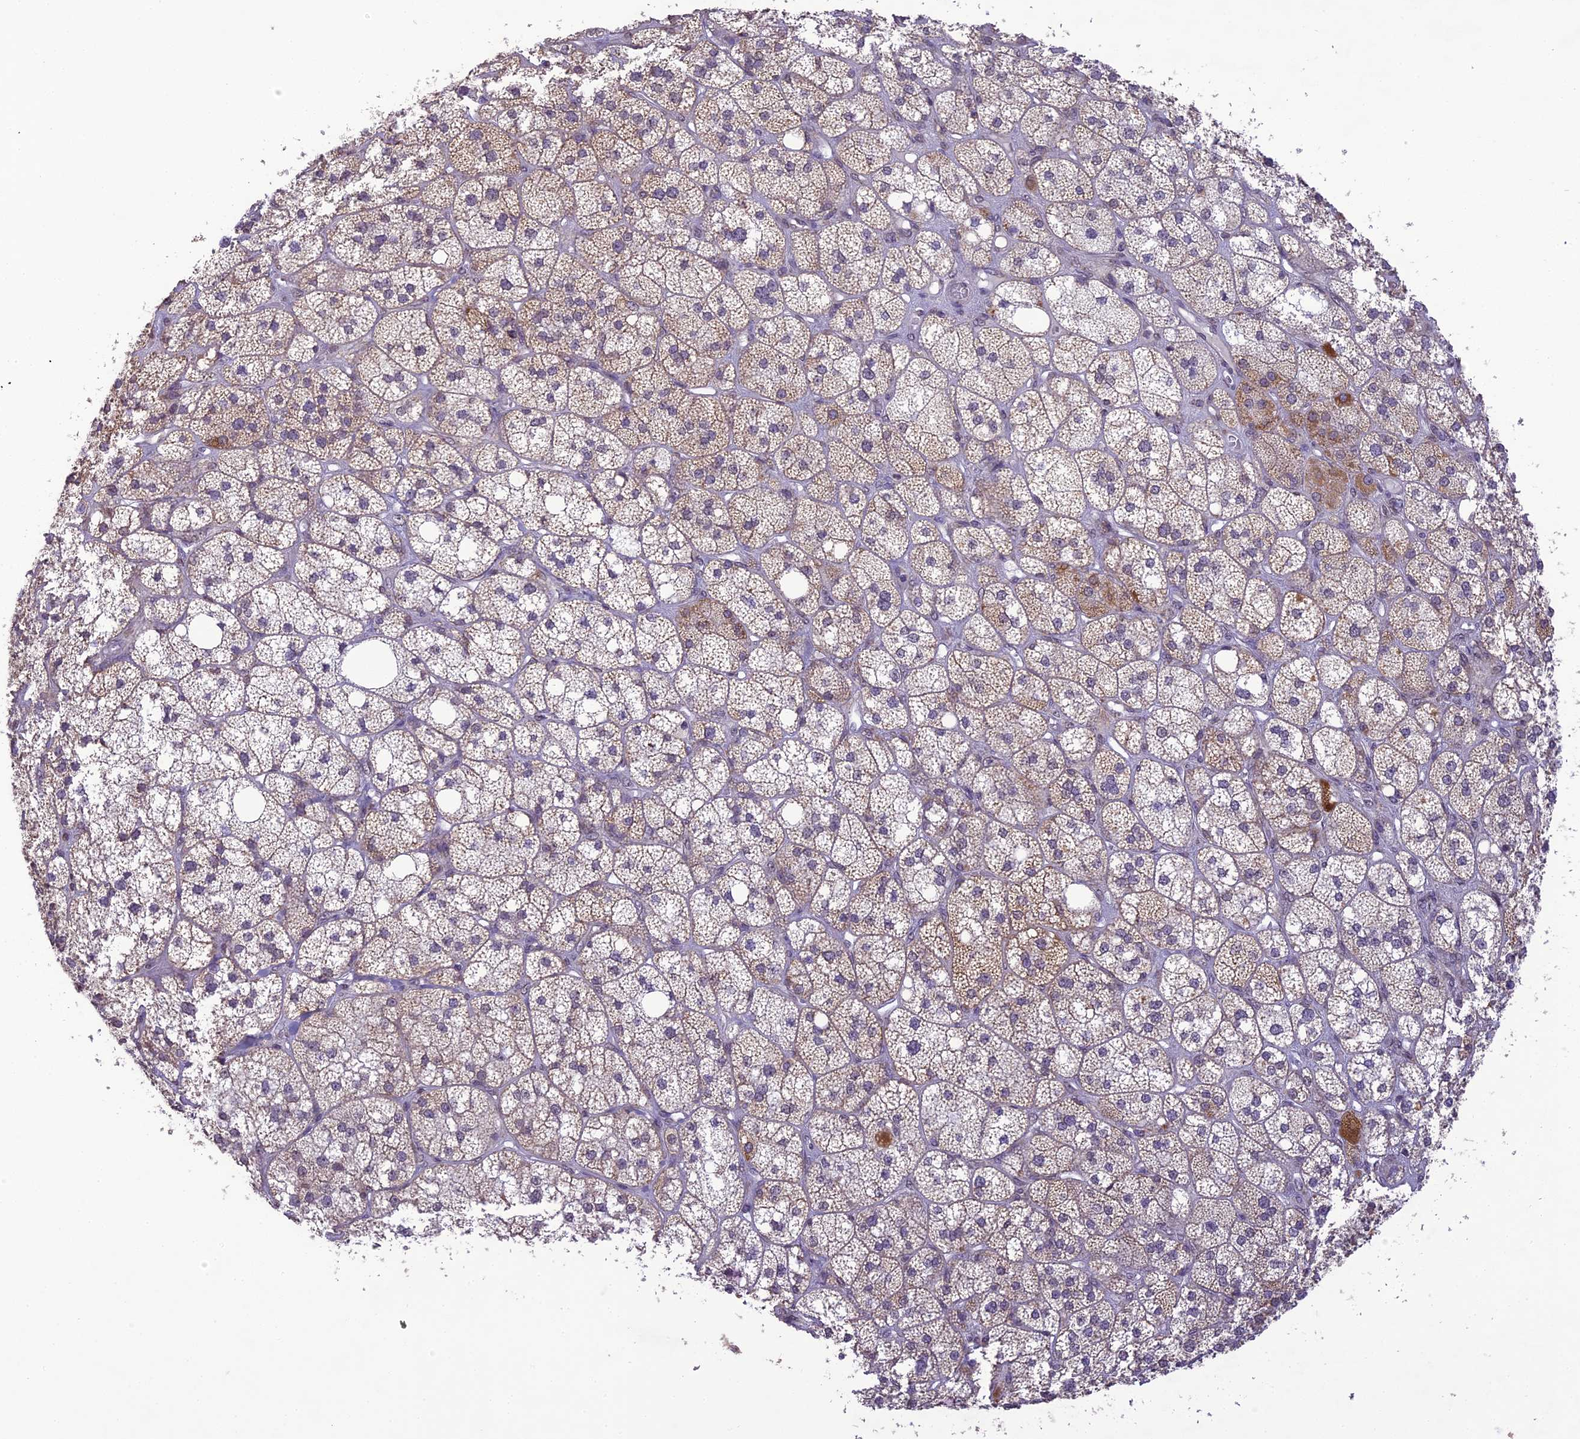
{"staining": {"intensity": "moderate", "quantity": "25%-75%", "location": "cytoplasmic/membranous"}, "tissue": "adrenal gland", "cell_type": "Glandular cells", "image_type": "normal", "snomed": [{"axis": "morphology", "description": "Normal tissue, NOS"}, {"axis": "topography", "description": "Adrenal gland"}], "caption": "Protein staining shows moderate cytoplasmic/membranous expression in approximately 25%-75% of glandular cells in unremarkable adrenal gland. (Brightfield microscopy of DAB IHC at high magnification).", "gene": "ERG28", "patient": {"sex": "male", "age": 61}}